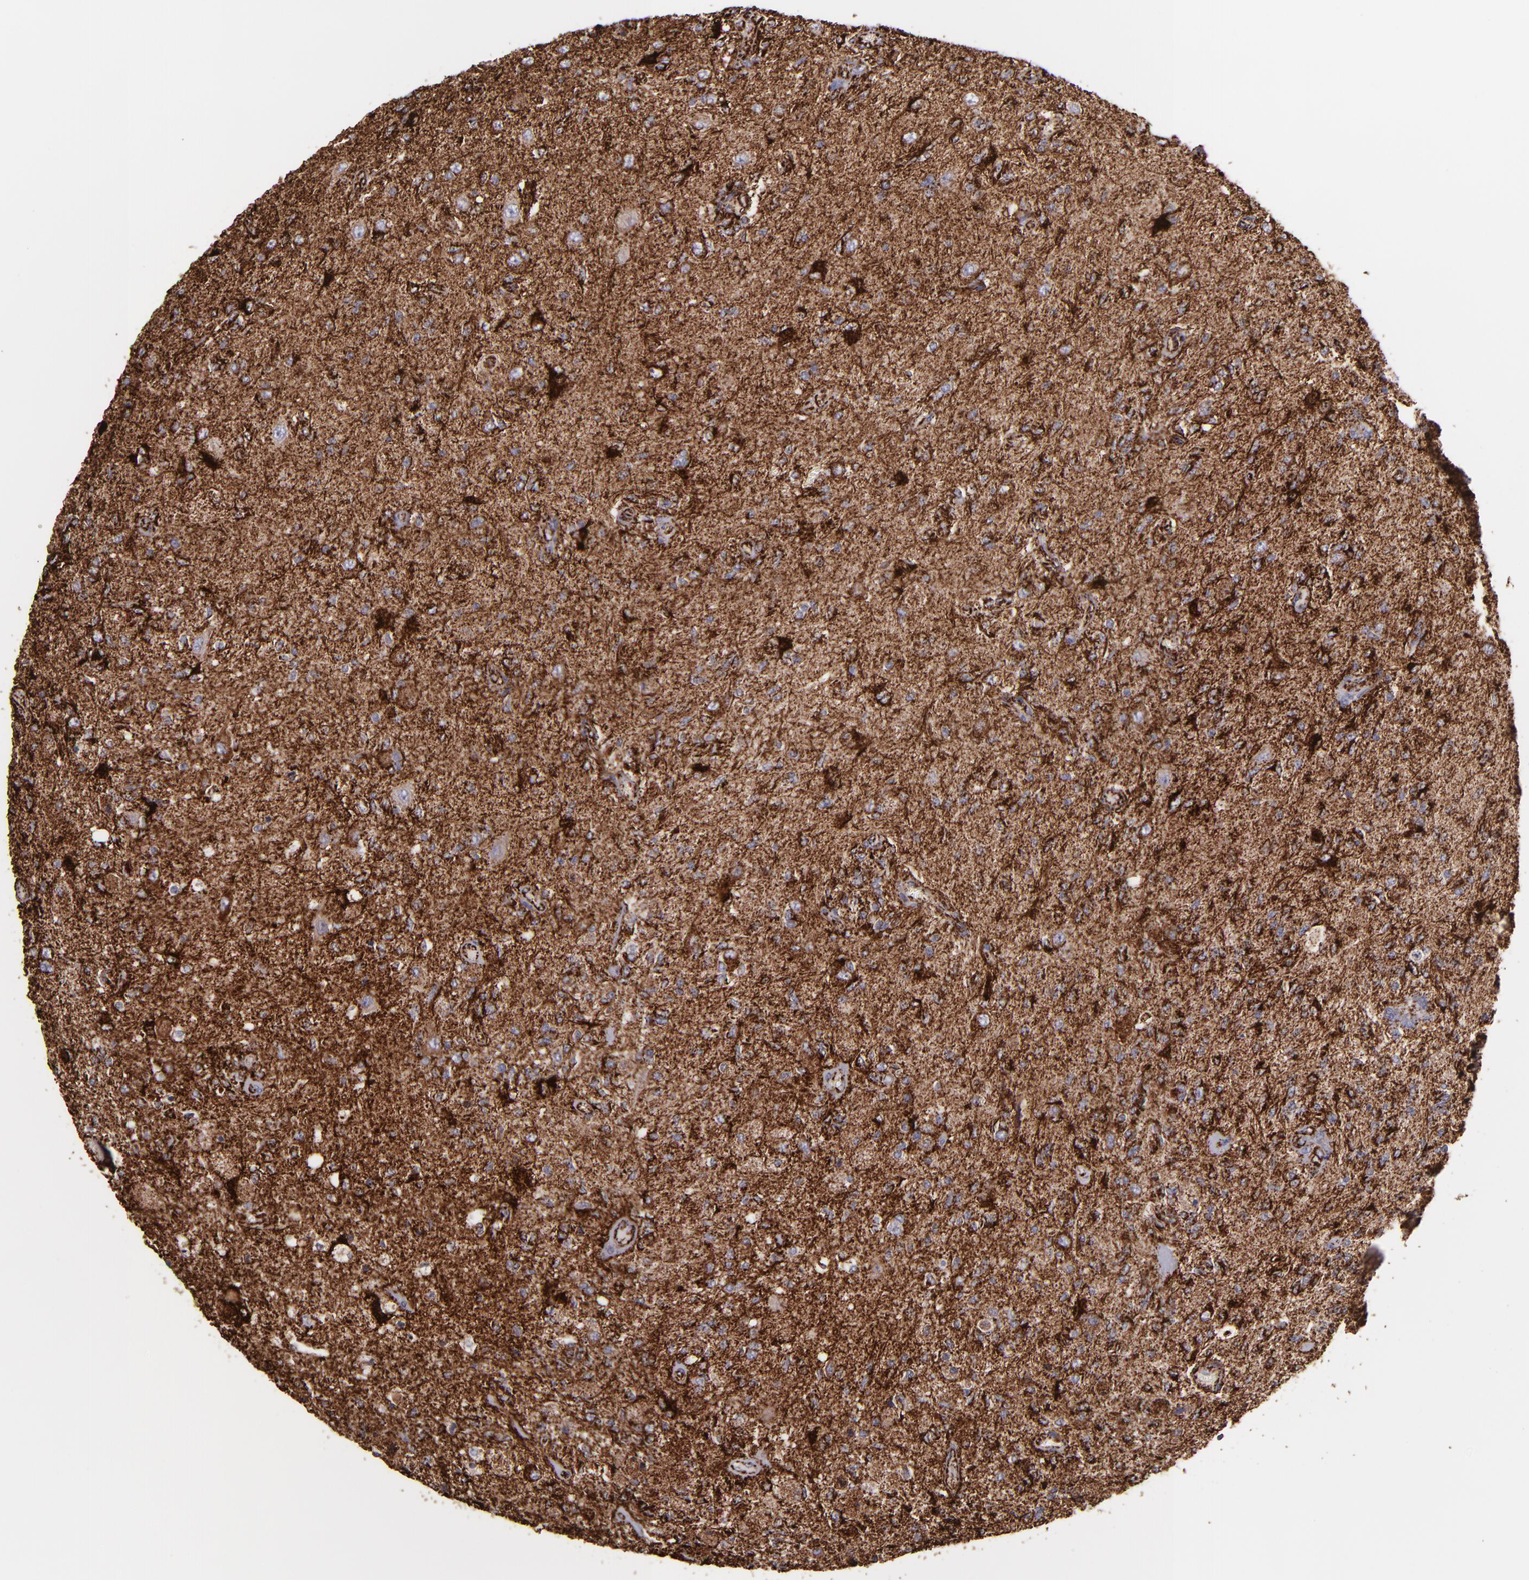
{"staining": {"intensity": "strong", "quantity": ">75%", "location": "cytoplasmic/membranous"}, "tissue": "glioma", "cell_type": "Tumor cells", "image_type": "cancer", "snomed": [{"axis": "morphology", "description": "Normal tissue, NOS"}, {"axis": "morphology", "description": "Glioma, malignant, High grade"}, {"axis": "topography", "description": "Cerebral cortex"}], "caption": "Glioma stained for a protein (brown) demonstrates strong cytoplasmic/membranous positive expression in approximately >75% of tumor cells.", "gene": "MAOB", "patient": {"sex": "male", "age": 77}}